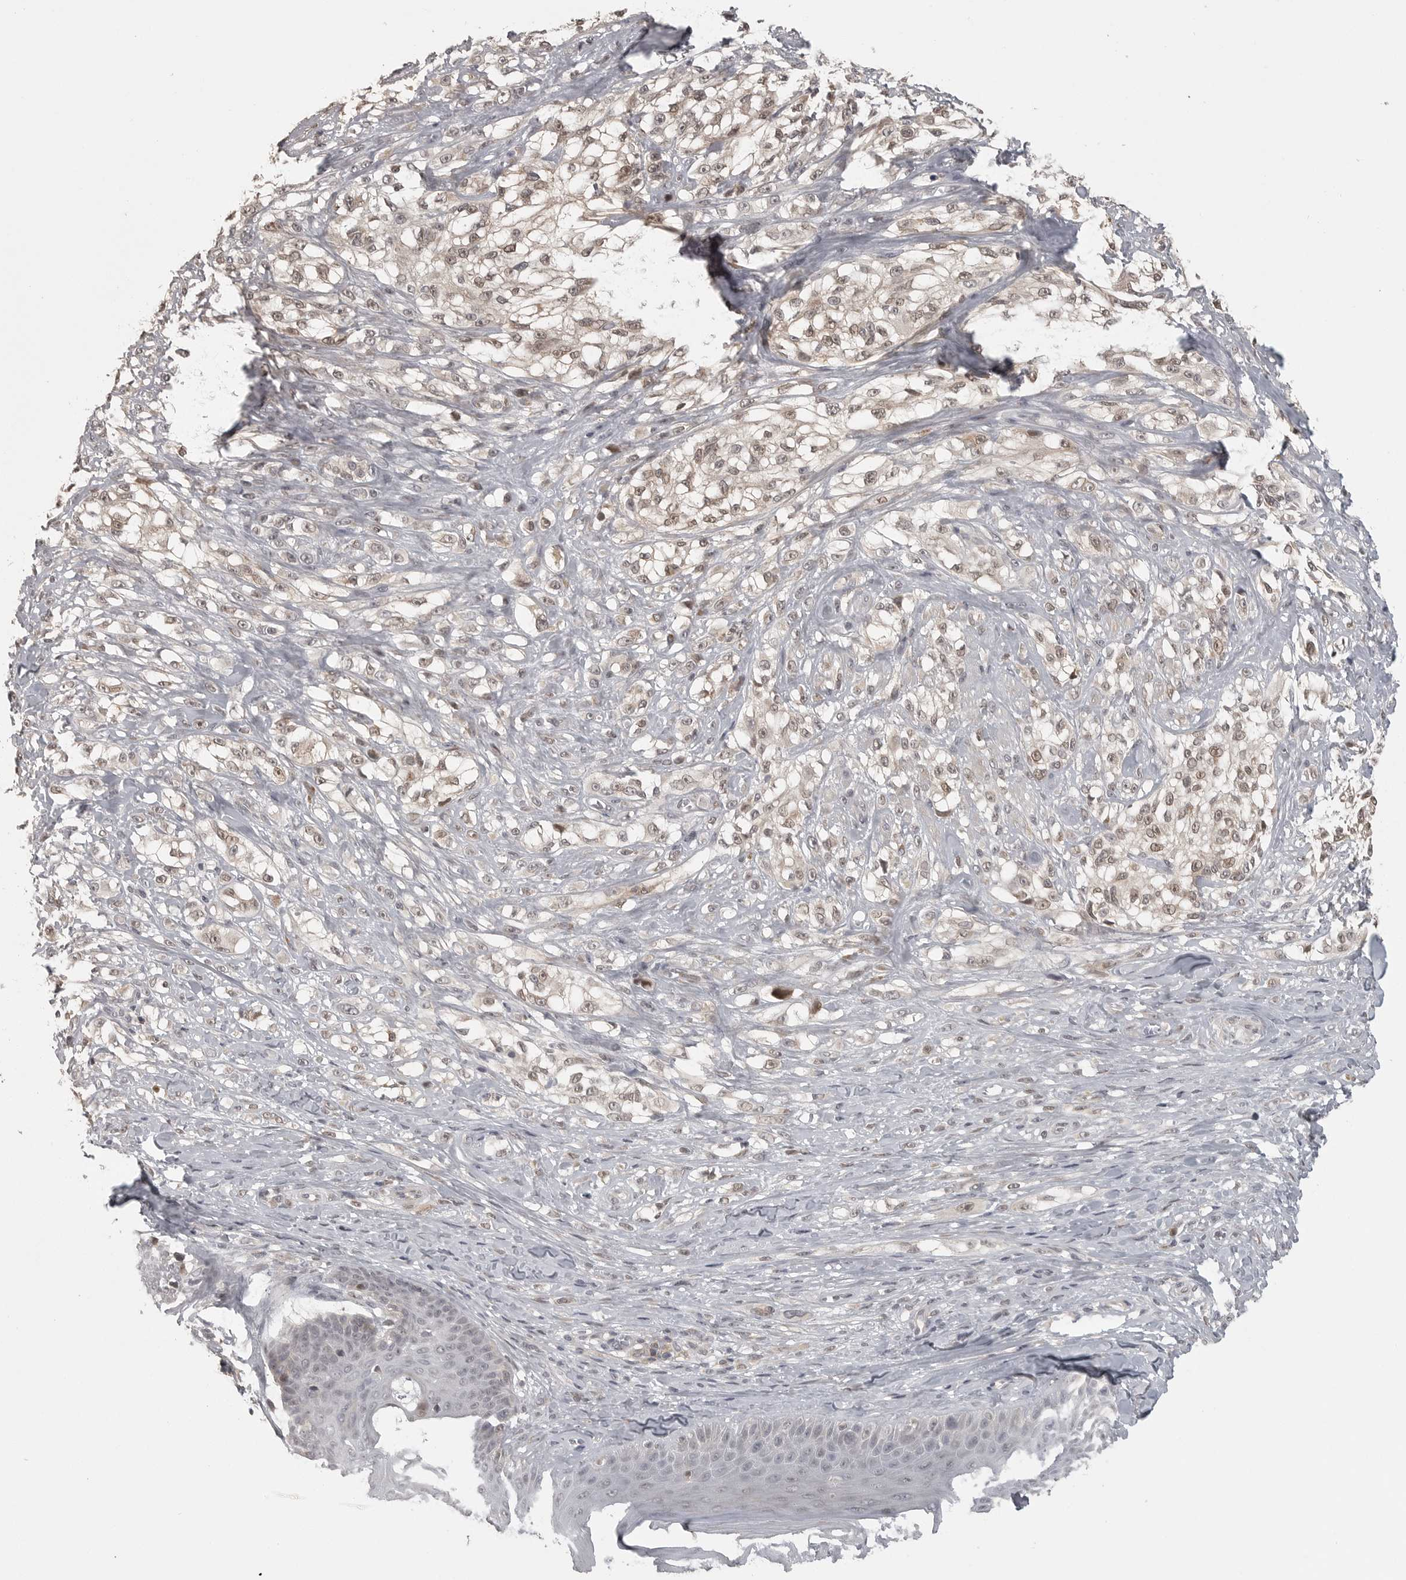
{"staining": {"intensity": "weak", "quantity": ">75%", "location": "nuclear"}, "tissue": "melanoma", "cell_type": "Tumor cells", "image_type": "cancer", "snomed": [{"axis": "morphology", "description": "Malignant melanoma, NOS"}, {"axis": "topography", "description": "Skin of head"}], "caption": "This micrograph exhibits immunohistochemistry (IHC) staining of malignant melanoma, with low weak nuclear expression in about >75% of tumor cells.", "gene": "UROD", "patient": {"sex": "male", "age": 83}}